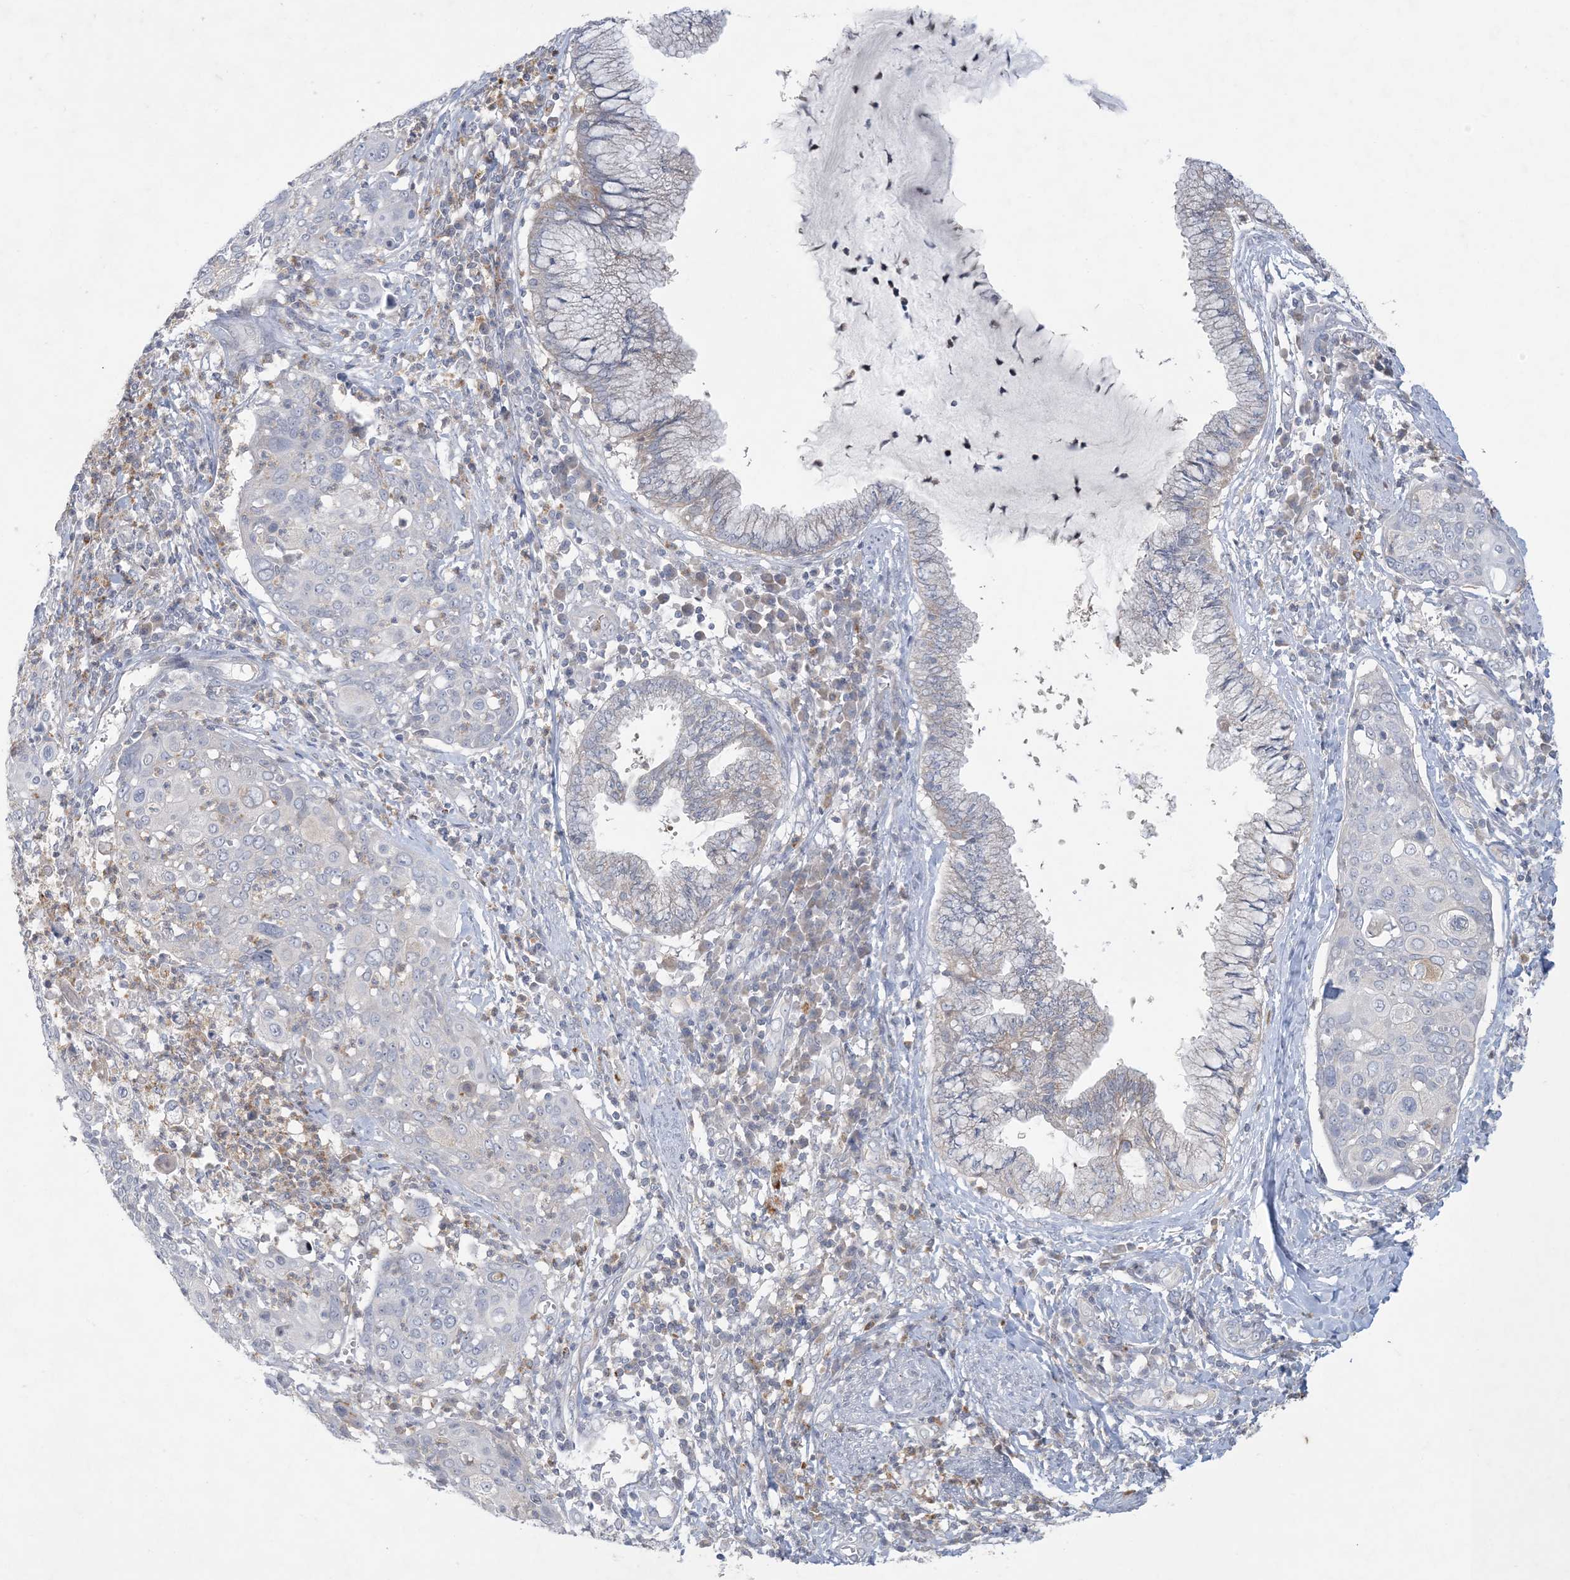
{"staining": {"intensity": "negative", "quantity": "none", "location": "none"}, "tissue": "cervical cancer", "cell_type": "Tumor cells", "image_type": "cancer", "snomed": [{"axis": "morphology", "description": "Squamous cell carcinoma, NOS"}, {"axis": "topography", "description": "Cervix"}], "caption": "An immunohistochemistry (IHC) image of cervical cancer (squamous cell carcinoma) is shown. There is no staining in tumor cells of cervical cancer (squamous cell carcinoma). (Stains: DAB (3,3'-diaminobenzidine) immunohistochemistry with hematoxylin counter stain, Microscopy: brightfield microscopy at high magnification).", "gene": "KIF3A", "patient": {"sex": "female", "age": 40}}